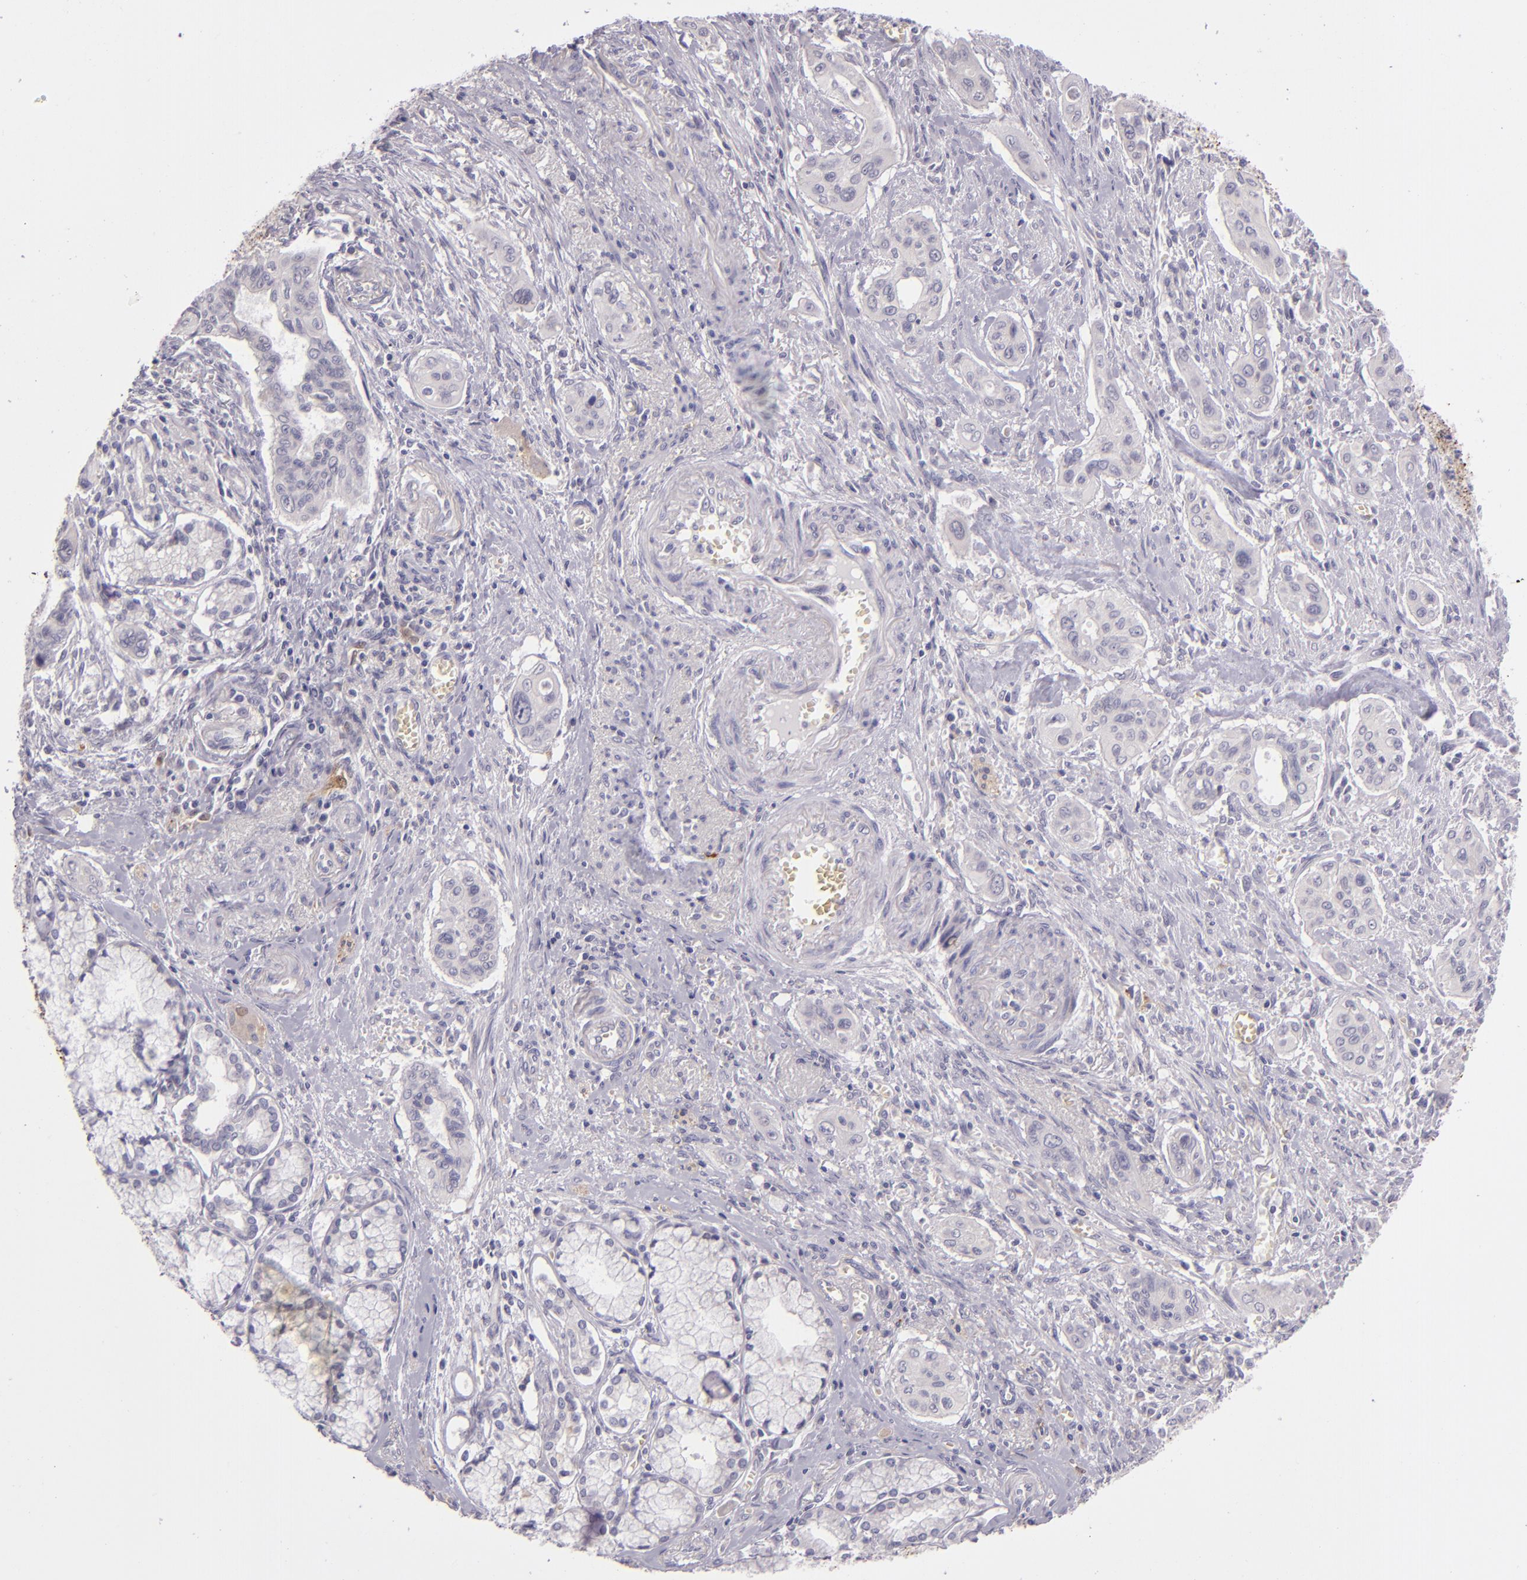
{"staining": {"intensity": "negative", "quantity": "none", "location": "none"}, "tissue": "pancreatic cancer", "cell_type": "Tumor cells", "image_type": "cancer", "snomed": [{"axis": "morphology", "description": "Adenocarcinoma, NOS"}, {"axis": "topography", "description": "Pancreas"}], "caption": "A photomicrograph of pancreatic cancer stained for a protein demonstrates no brown staining in tumor cells. Brightfield microscopy of IHC stained with DAB (3,3'-diaminobenzidine) (brown) and hematoxylin (blue), captured at high magnification.", "gene": "SNCB", "patient": {"sex": "male", "age": 77}}